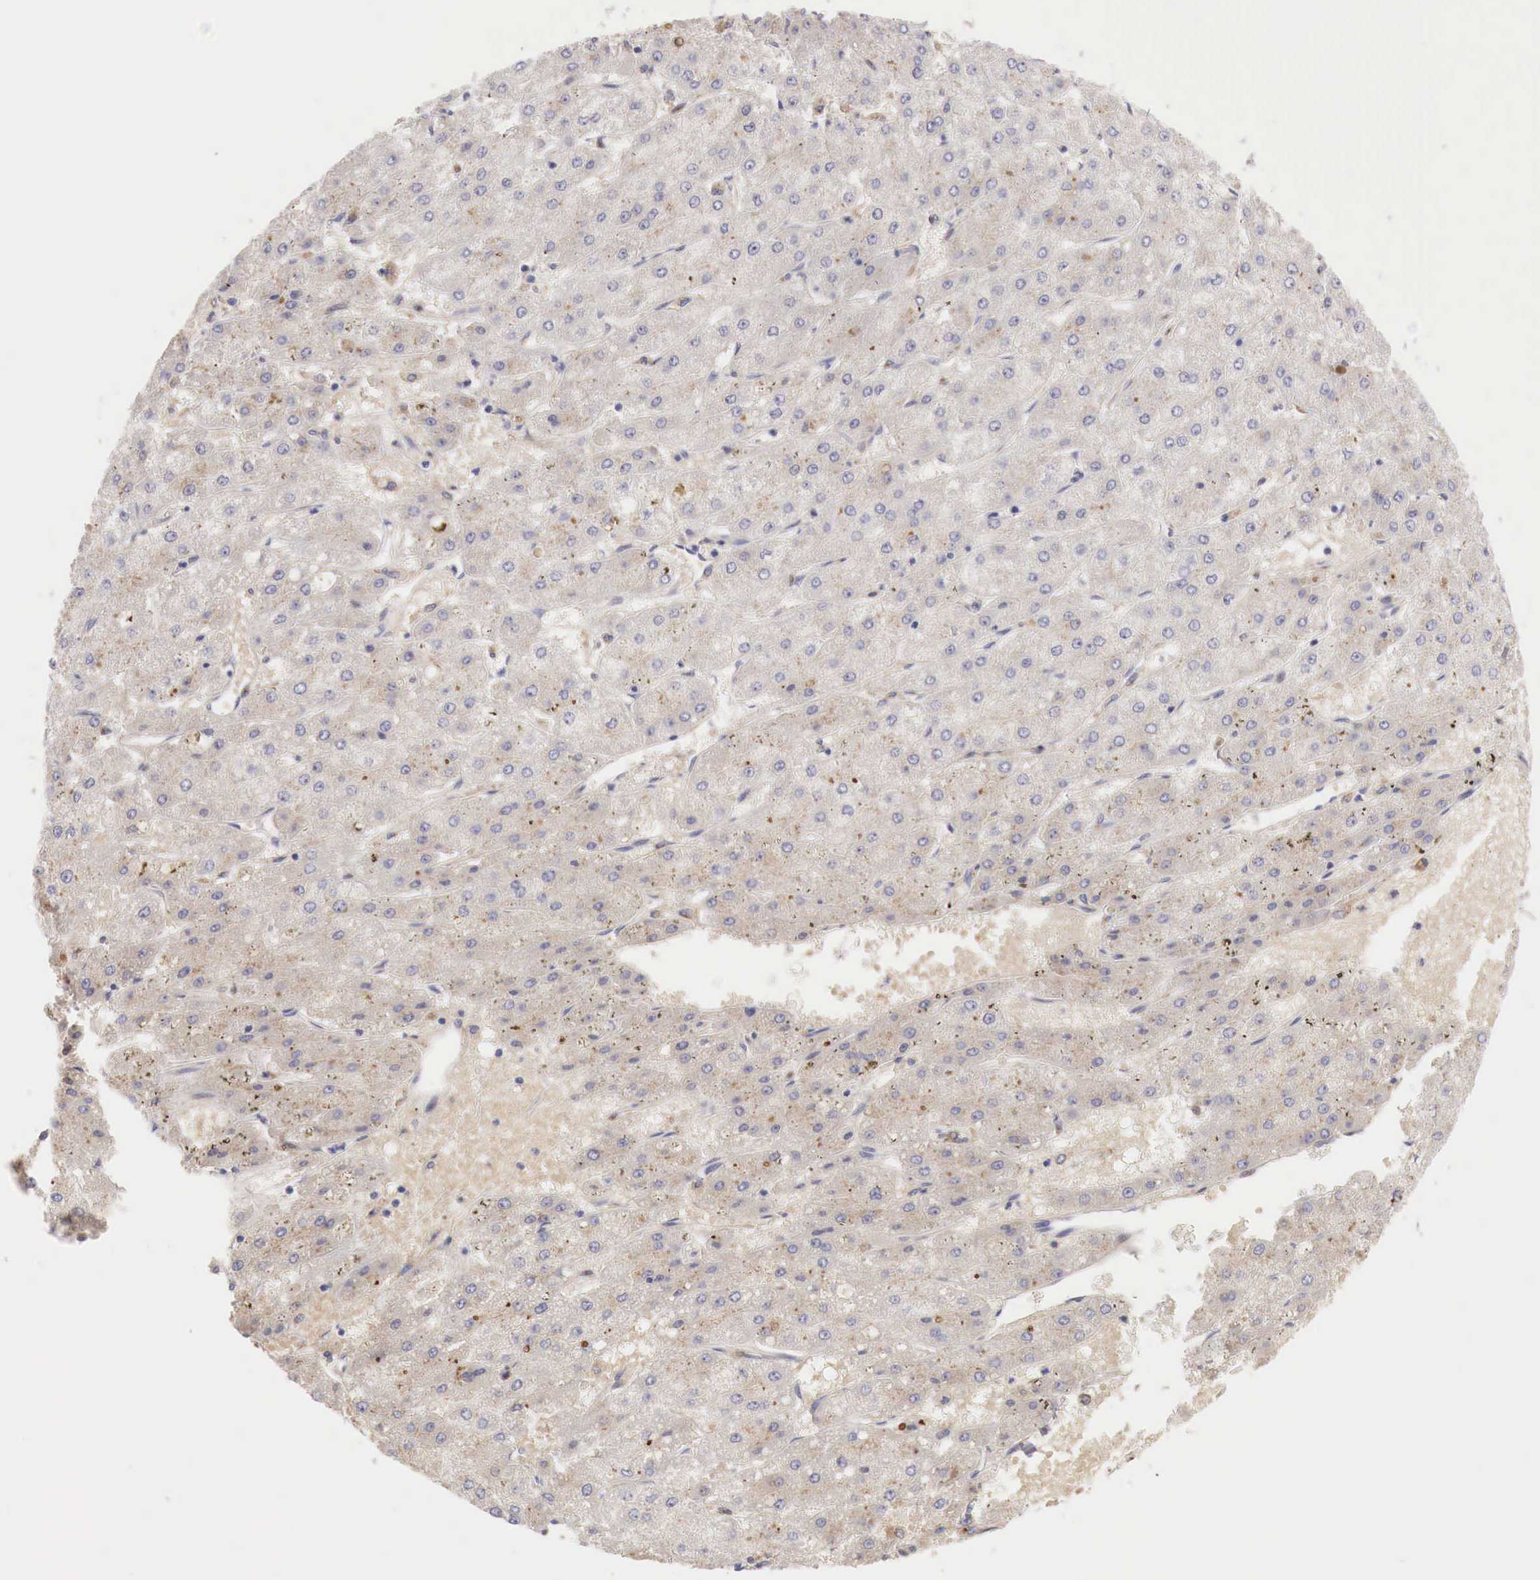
{"staining": {"intensity": "weak", "quantity": ">75%", "location": "cytoplasmic/membranous"}, "tissue": "liver cancer", "cell_type": "Tumor cells", "image_type": "cancer", "snomed": [{"axis": "morphology", "description": "Carcinoma, Hepatocellular, NOS"}, {"axis": "topography", "description": "Liver"}], "caption": "Immunohistochemical staining of human liver cancer (hepatocellular carcinoma) exhibits low levels of weak cytoplasmic/membranous expression in approximately >75% of tumor cells.", "gene": "KLHDC7B", "patient": {"sex": "female", "age": 52}}